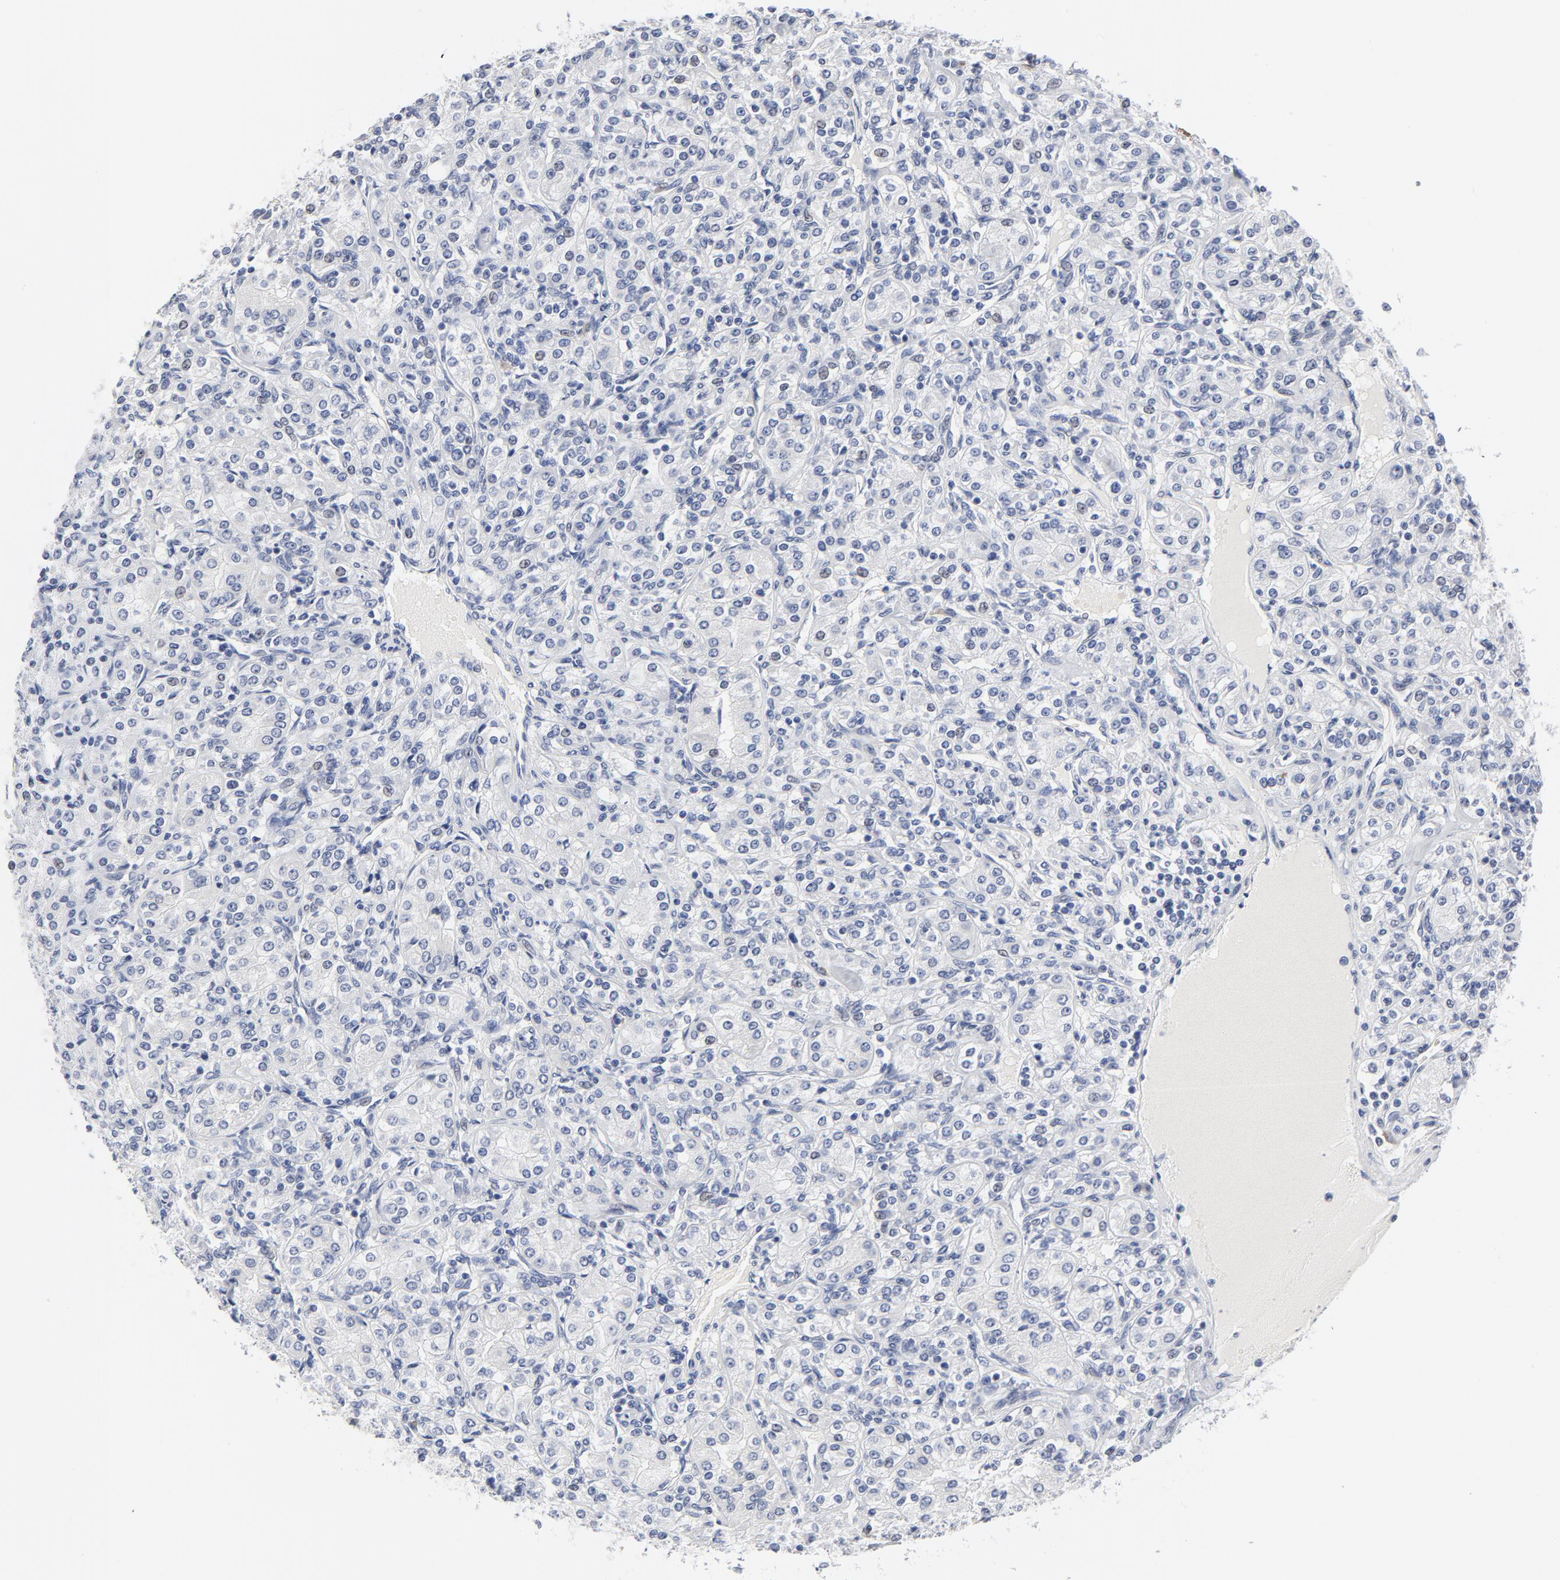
{"staining": {"intensity": "negative", "quantity": "none", "location": "none"}, "tissue": "renal cancer", "cell_type": "Tumor cells", "image_type": "cancer", "snomed": [{"axis": "morphology", "description": "Adenocarcinoma, NOS"}, {"axis": "topography", "description": "Kidney"}], "caption": "This image is of adenocarcinoma (renal) stained with immunohistochemistry (IHC) to label a protein in brown with the nuclei are counter-stained blue. There is no expression in tumor cells. Nuclei are stained in blue.", "gene": "KCNK13", "patient": {"sex": "male", "age": 77}}